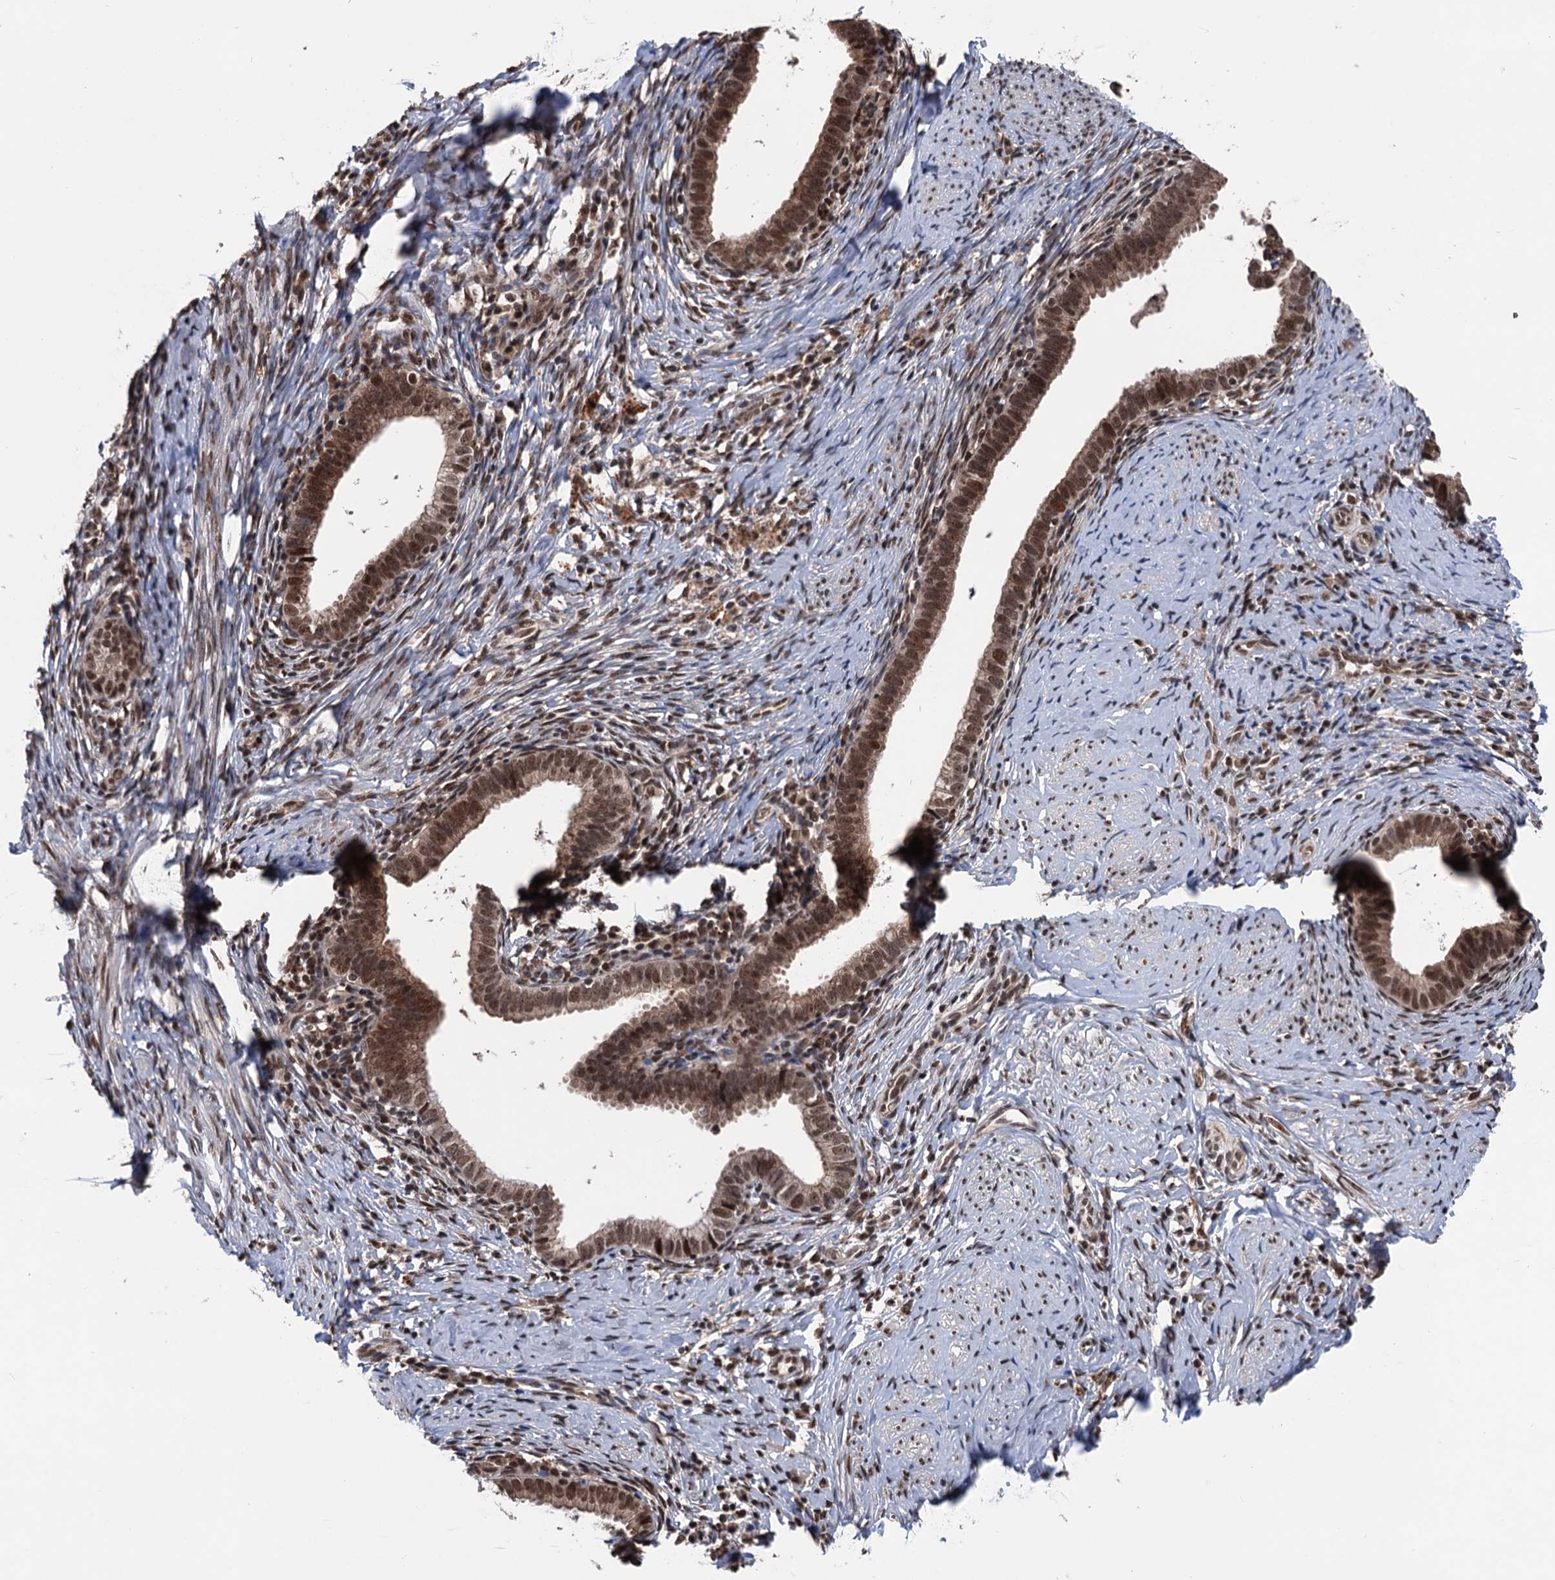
{"staining": {"intensity": "moderate", "quantity": ">75%", "location": "nuclear"}, "tissue": "cervical cancer", "cell_type": "Tumor cells", "image_type": "cancer", "snomed": [{"axis": "morphology", "description": "Adenocarcinoma, NOS"}, {"axis": "topography", "description": "Cervix"}], "caption": "The image shows immunohistochemical staining of cervical adenocarcinoma. There is moderate nuclear expression is appreciated in about >75% of tumor cells. Nuclei are stained in blue.", "gene": "RASSF4", "patient": {"sex": "female", "age": 36}}